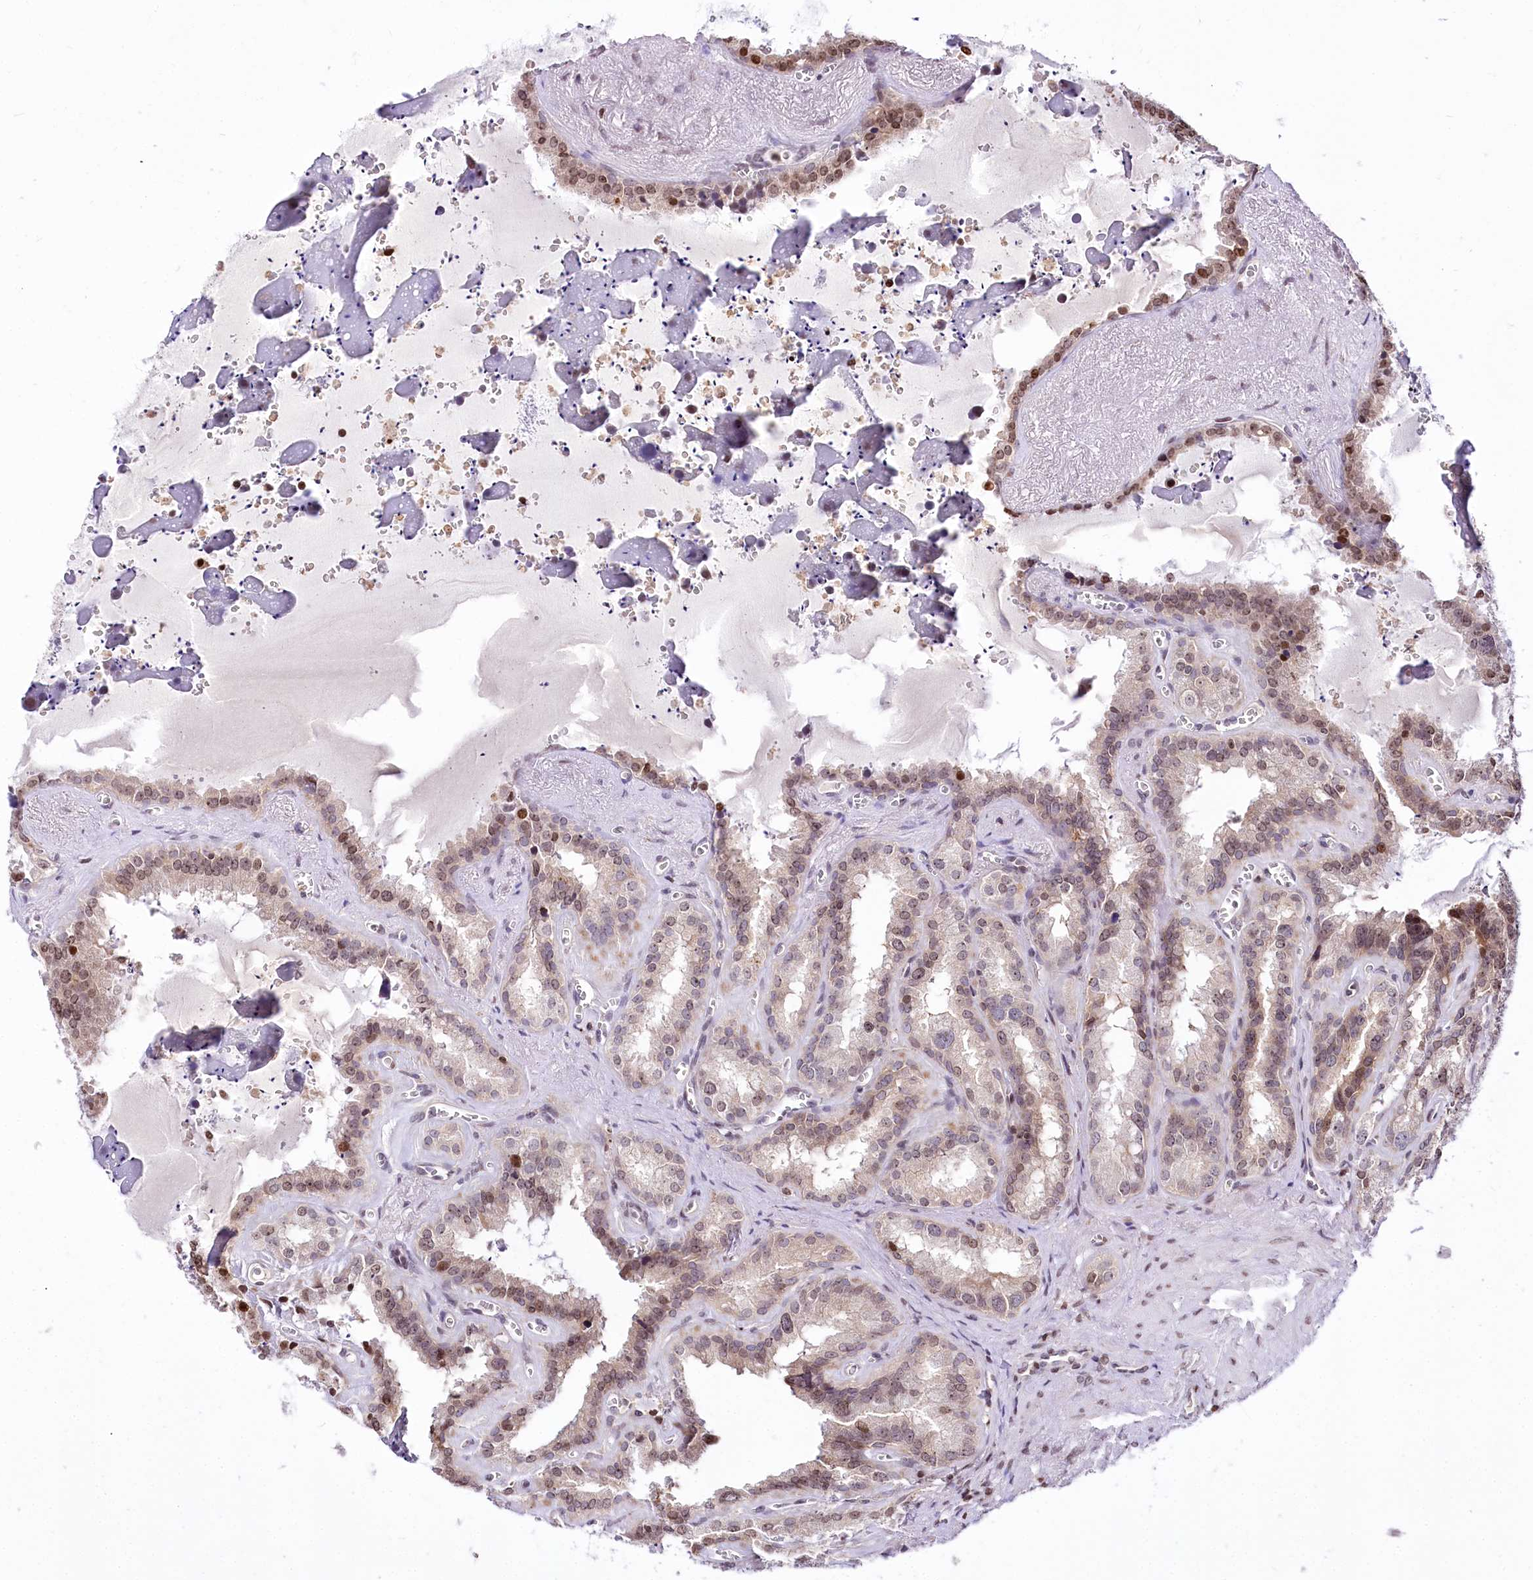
{"staining": {"intensity": "moderate", "quantity": "<25%", "location": "nuclear"}, "tissue": "seminal vesicle", "cell_type": "Glandular cells", "image_type": "normal", "snomed": [{"axis": "morphology", "description": "Normal tissue, NOS"}, {"axis": "topography", "description": "Prostate"}, {"axis": "topography", "description": "Seminal veicle"}], "caption": "Seminal vesicle stained with a brown dye demonstrates moderate nuclear positive expression in approximately <25% of glandular cells.", "gene": "ZFYVE27", "patient": {"sex": "male", "age": 59}}